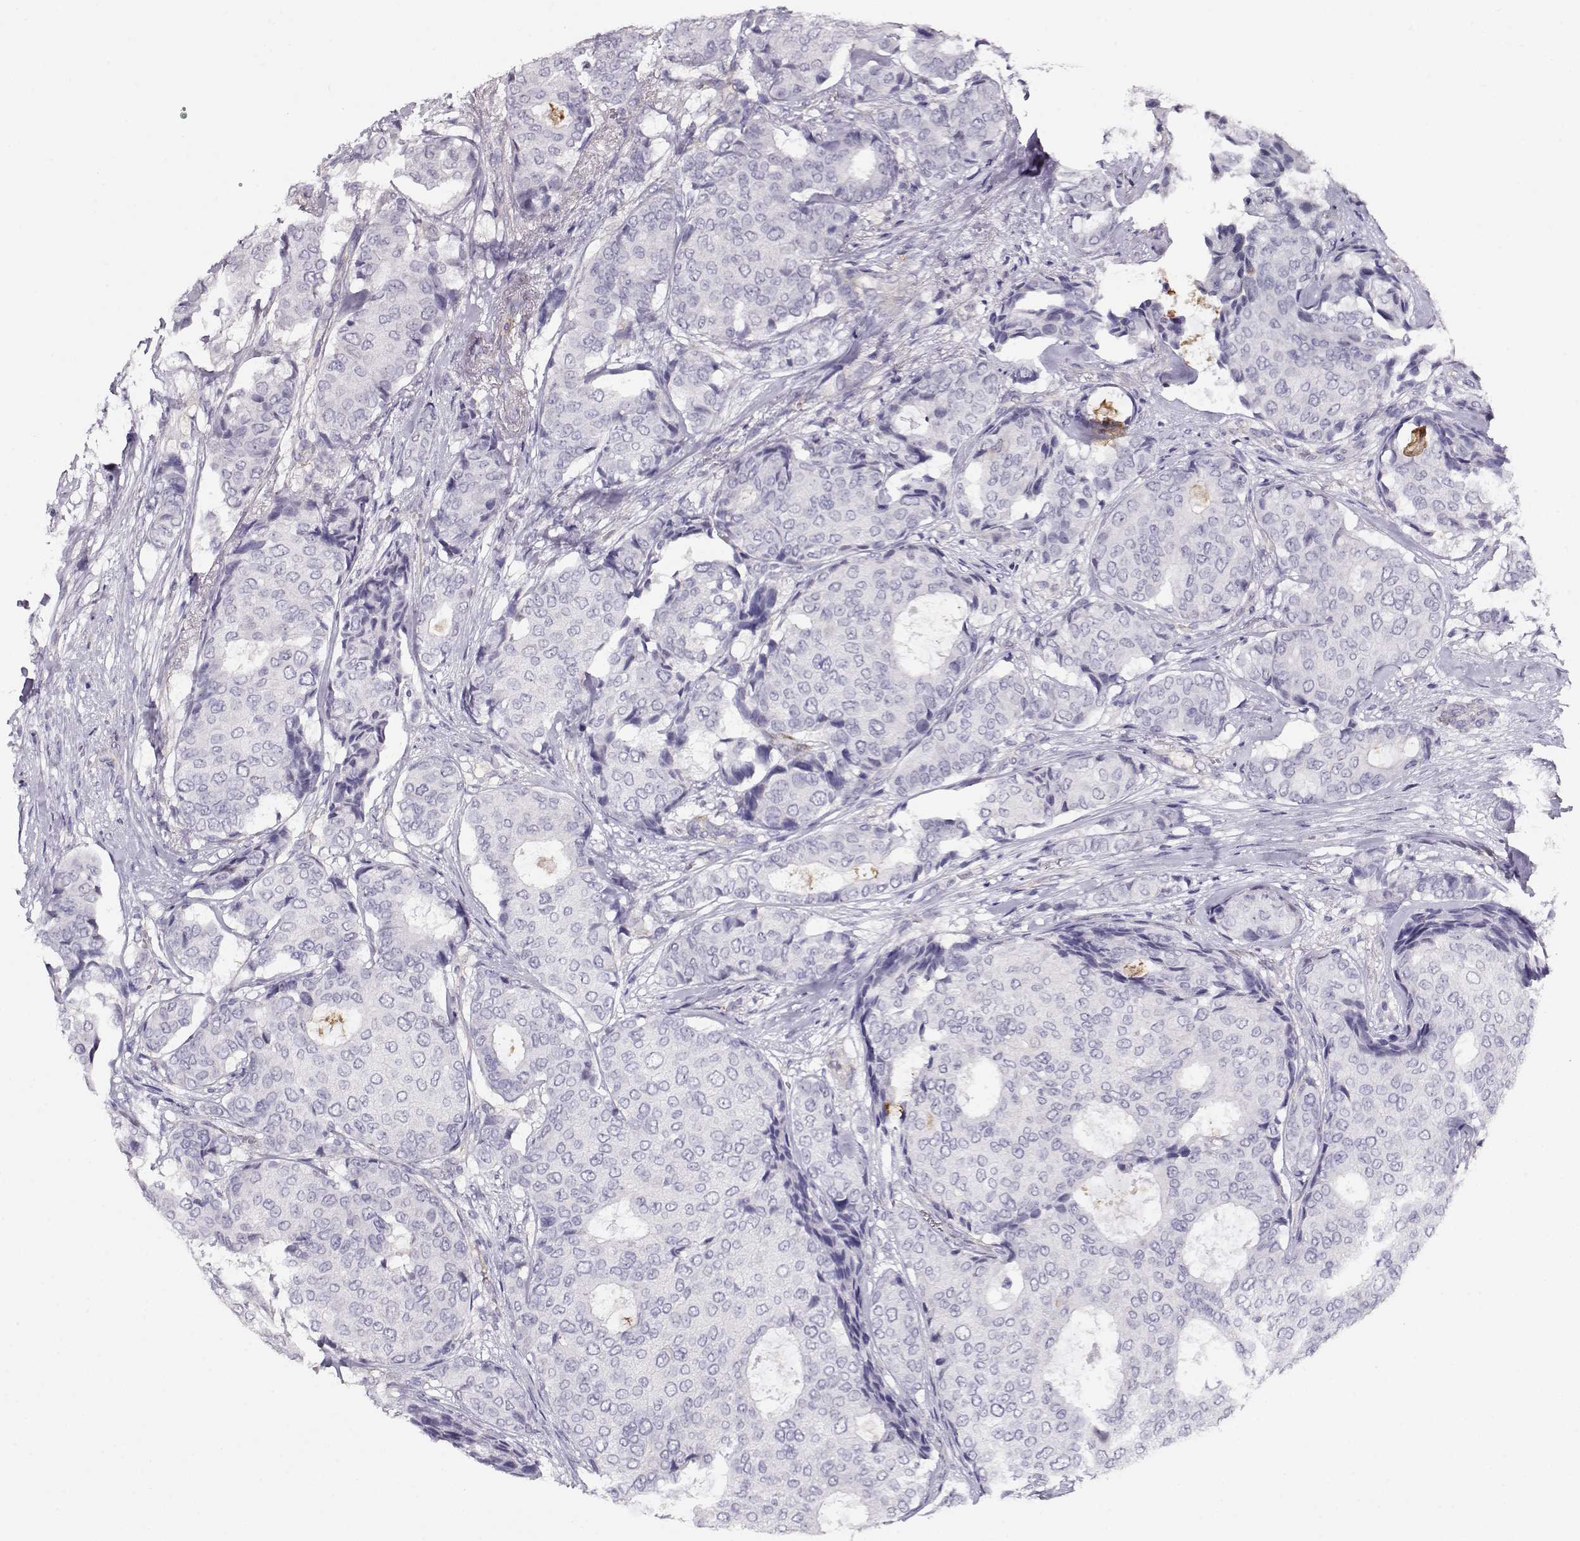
{"staining": {"intensity": "negative", "quantity": "none", "location": "none"}, "tissue": "breast cancer", "cell_type": "Tumor cells", "image_type": "cancer", "snomed": [{"axis": "morphology", "description": "Duct carcinoma"}, {"axis": "topography", "description": "Breast"}], "caption": "Tumor cells show no significant expression in infiltrating ductal carcinoma (breast).", "gene": "RBM44", "patient": {"sex": "female", "age": 75}}